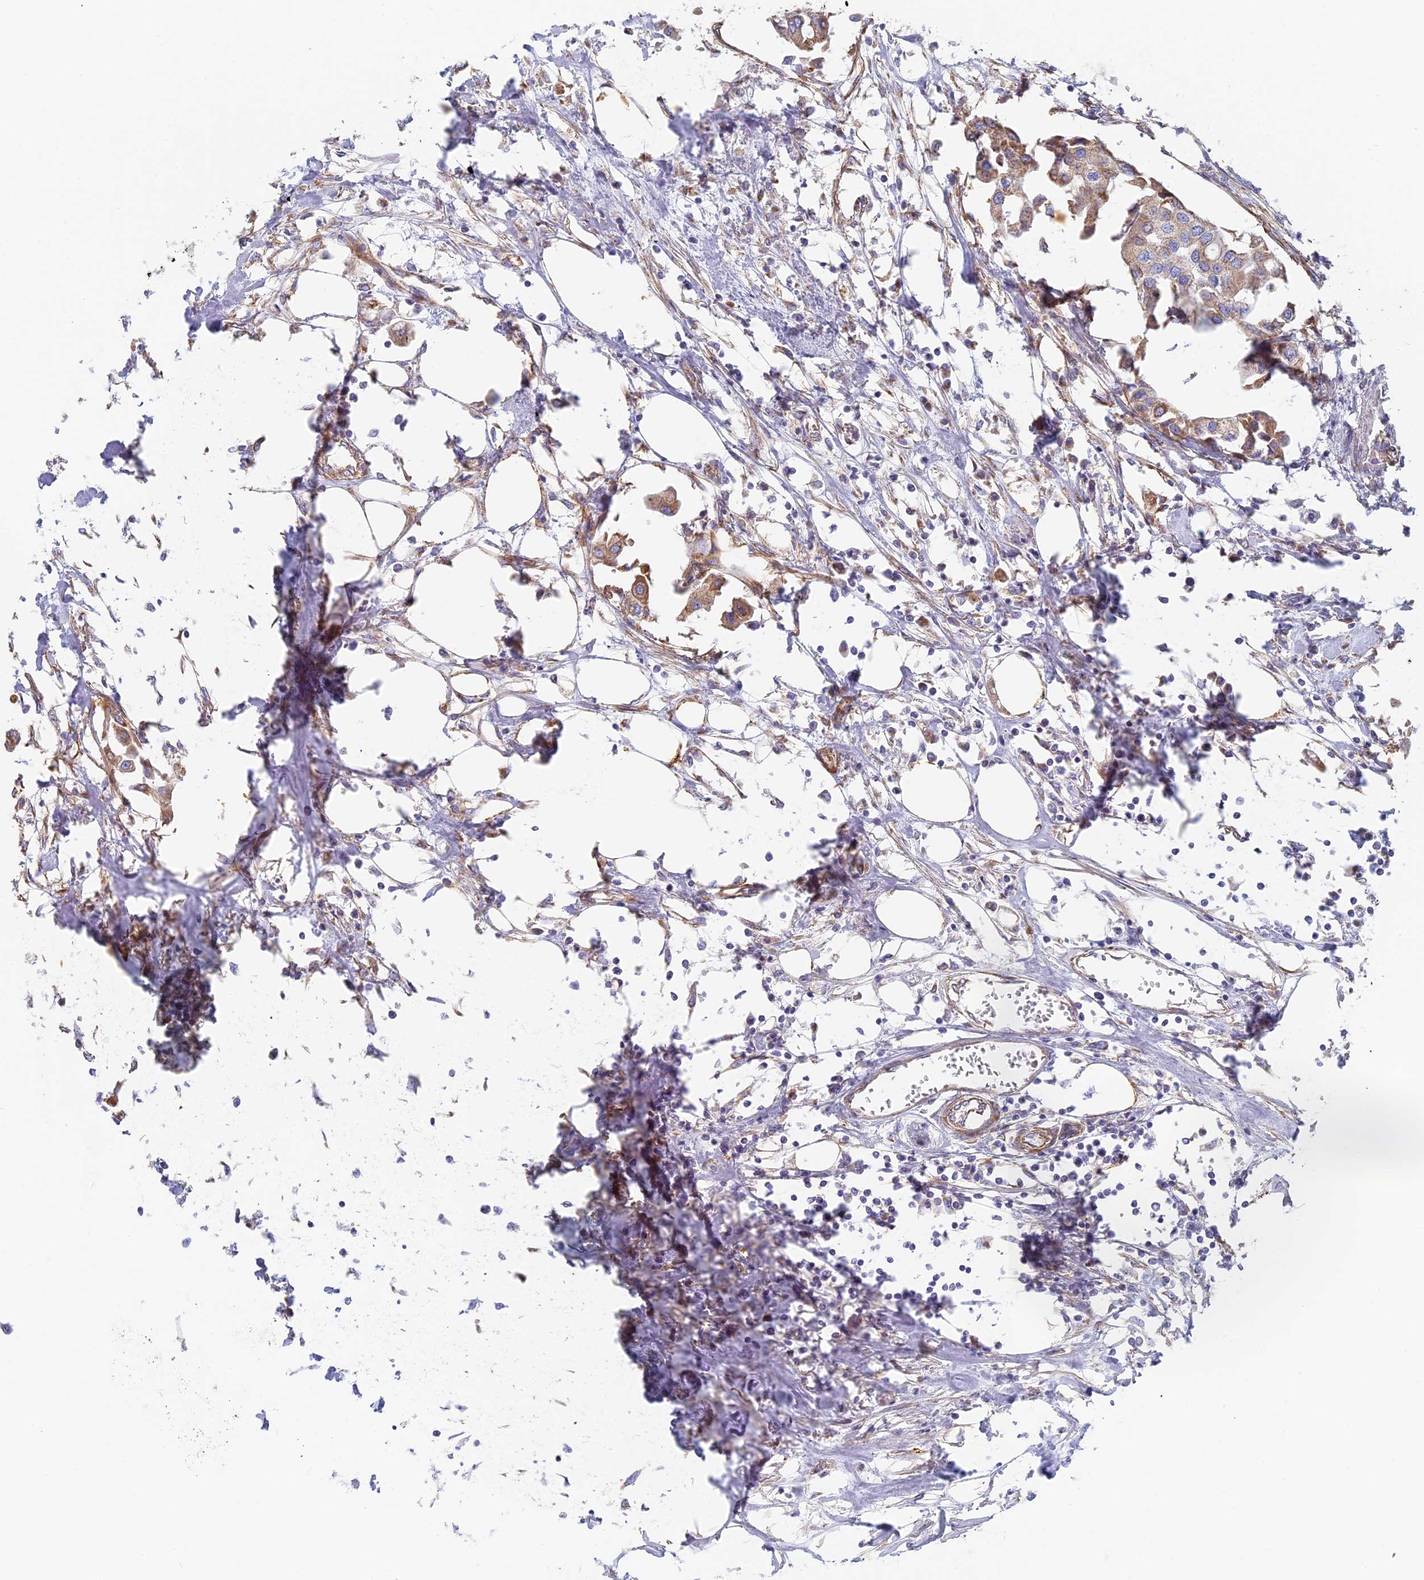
{"staining": {"intensity": "moderate", "quantity": "<25%", "location": "cytoplasmic/membranous"}, "tissue": "urothelial cancer", "cell_type": "Tumor cells", "image_type": "cancer", "snomed": [{"axis": "morphology", "description": "Urothelial carcinoma, High grade"}, {"axis": "topography", "description": "Urinary bladder"}], "caption": "The immunohistochemical stain labels moderate cytoplasmic/membranous staining in tumor cells of urothelial cancer tissue.", "gene": "DDA1", "patient": {"sex": "male", "age": 64}}